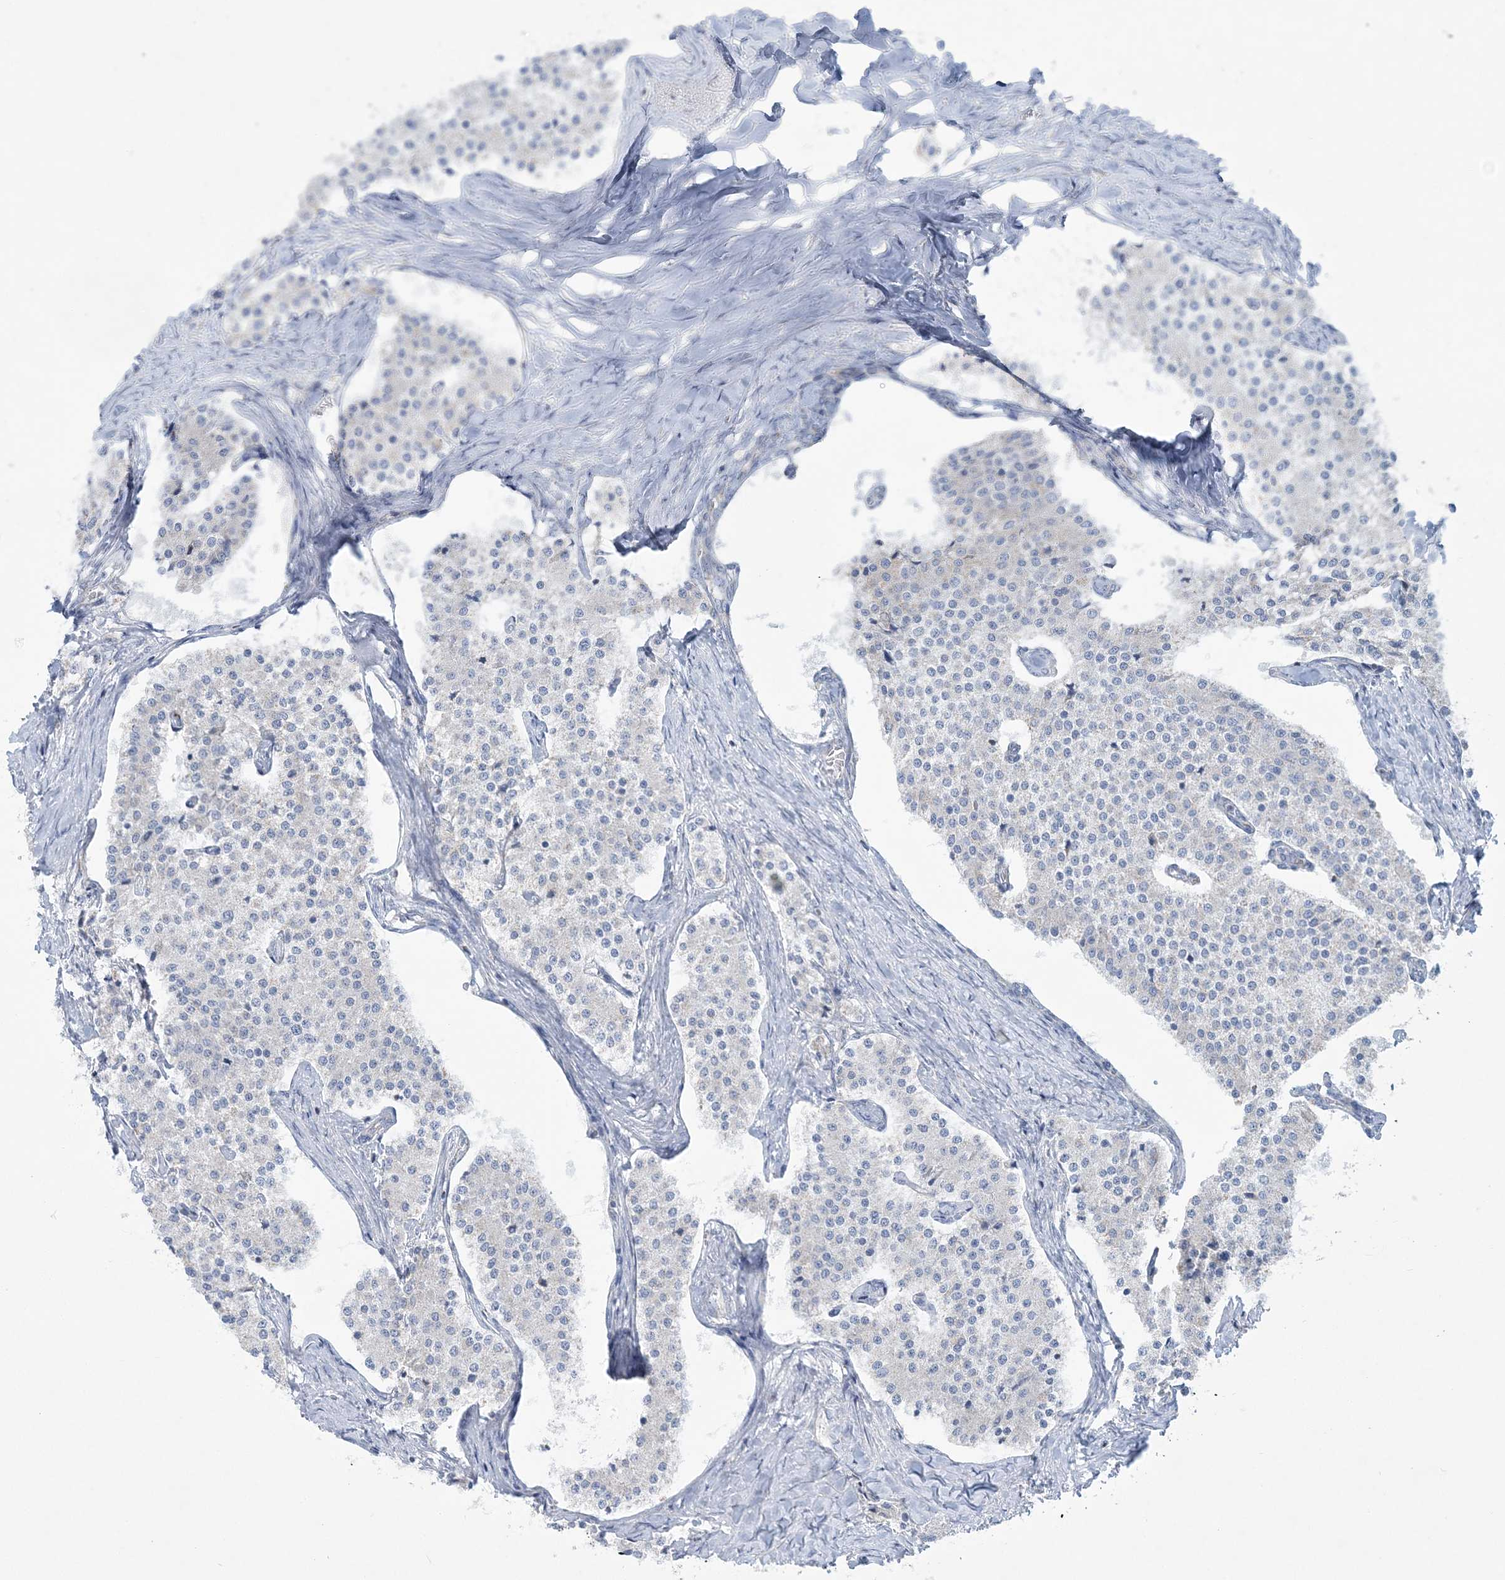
{"staining": {"intensity": "negative", "quantity": "none", "location": "none"}, "tissue": "carcinoid", "cell_type": "Tumor cells", "image_type": "cancer", "snomed": [{"axis": "morphology", "description": "Carcinoid, malignant, NOS"}, {"axis": "topography", "description": "Colon"}], "caption": "An immunohistochemistry histopathology image of carcinoid is shown. There is no staining in tumor cells of carcinoid.", "gene": "TBC1D7", "patient": {"sex": "female", "age": 52}}